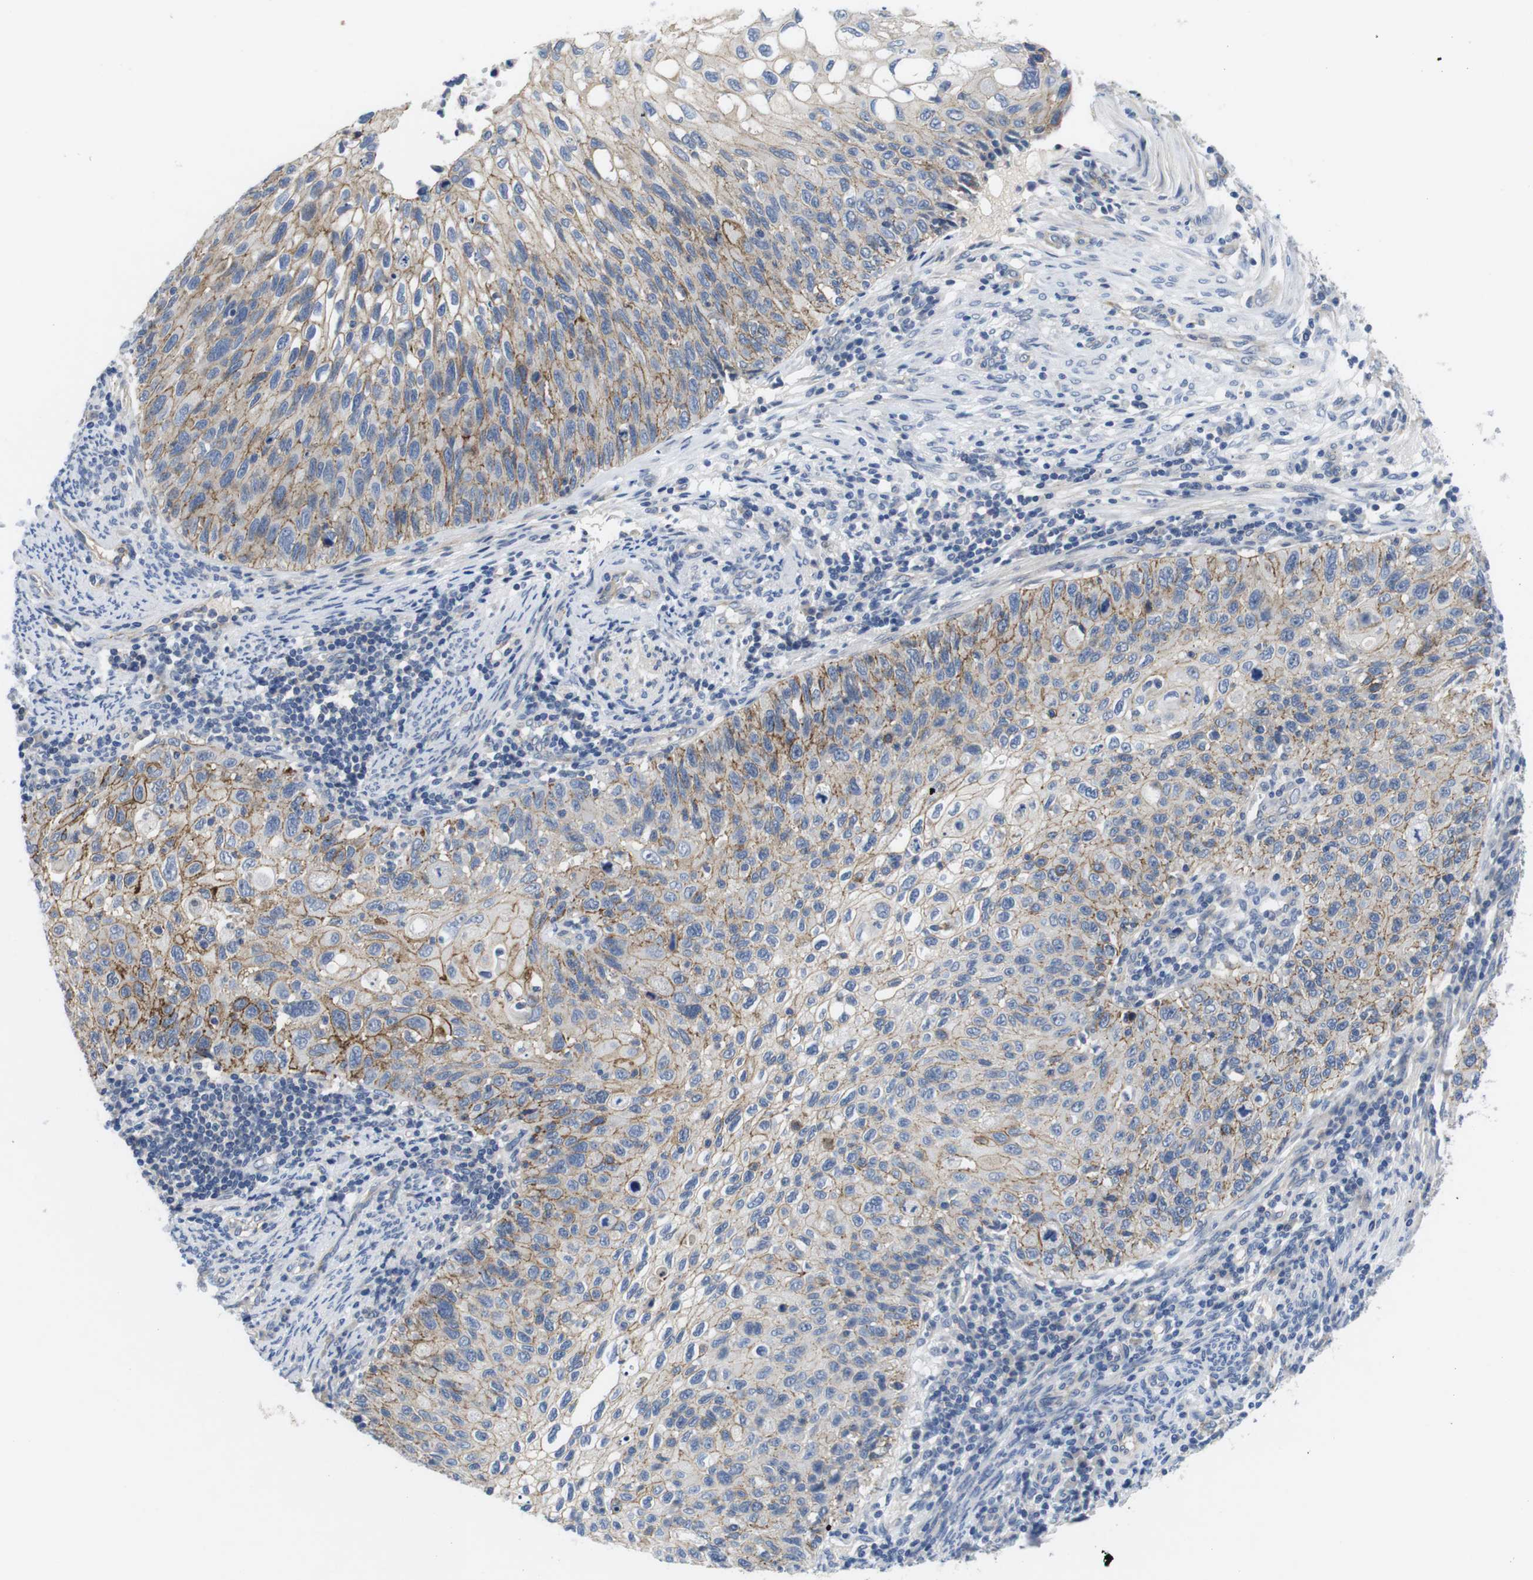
{"staining": {"intensity": "moderate", "quantity": "25%-75%", "location": "cytoplasmic/membranous"}, "tissue": "cervical cancer", "cell_type": "Tumor cells", "image_type": "cancer", "snomed": [{"axis": "morphology", "description": "Squamous cell carcinoma, NOS"}, {"axis": "topography", "description": "Cervix"}], "caption": "DAB (3,3'-diaminobenzidine) immunohistochemical staining of human cervical cancer (squamous cell carcinoma) demonstrates moderate cytoplasmic/membranous protein expression in about 25%-75% of tumor cells.", "gene": "SCRIB", "patient": {"sex": "female", "age": 70}}